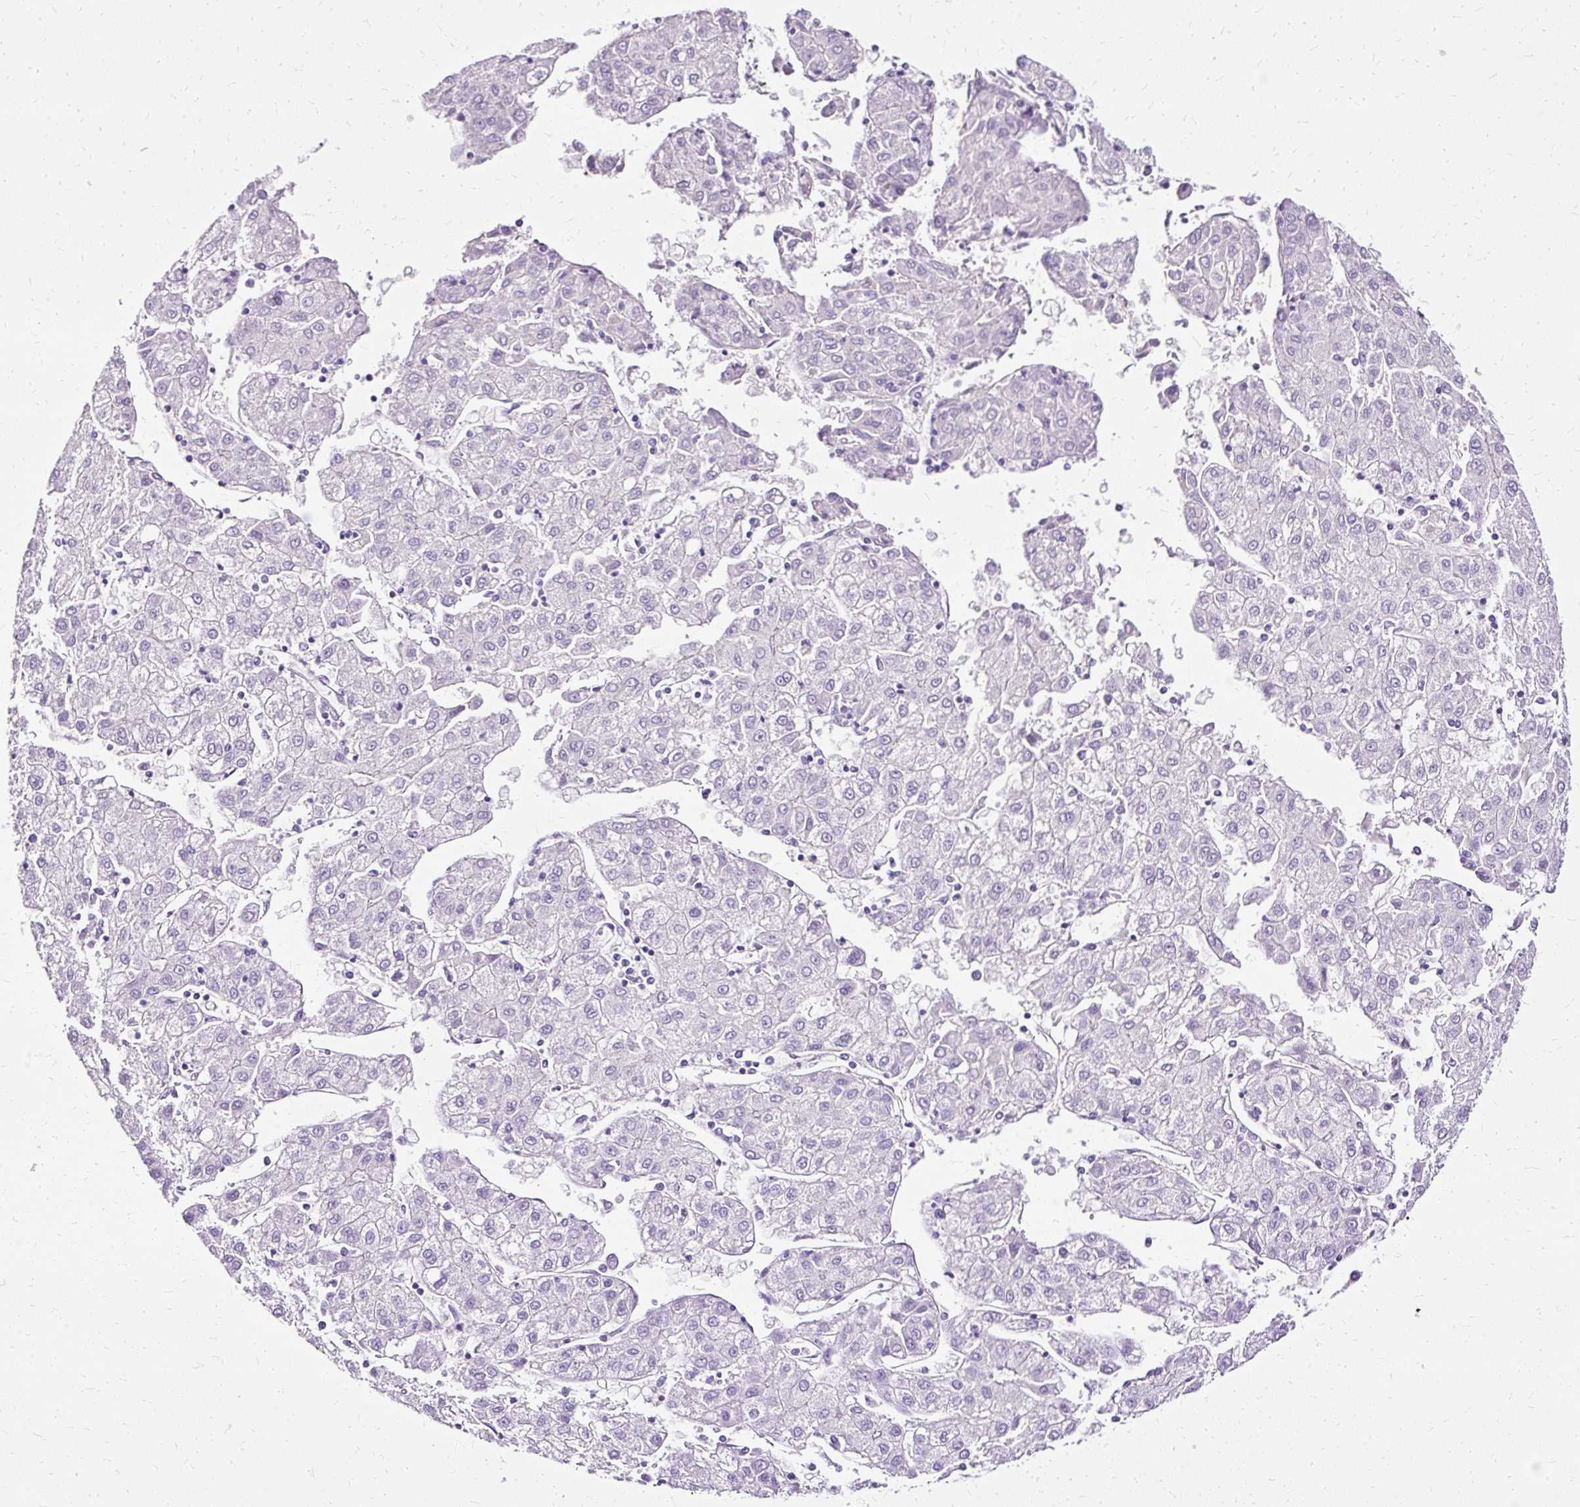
{"staining": {"intensity": "negative", "quantity": "none", "location": "none"}, "tissue": "liver cancer", "cell_type": "Tumor cells", "image_type": "cancer", "snomed": [{"axis": "morphology", "description": "Carcinoma, Hepatocellular, NOS"}, {"axis": "topography", "description": "Liver"}], "caption": "Liver cancer was stained to show a protein in brown. There is no significant staining in tumor cells.", "gene": "SLC8A2", "patient": {"sex": "male", "age": 72}}